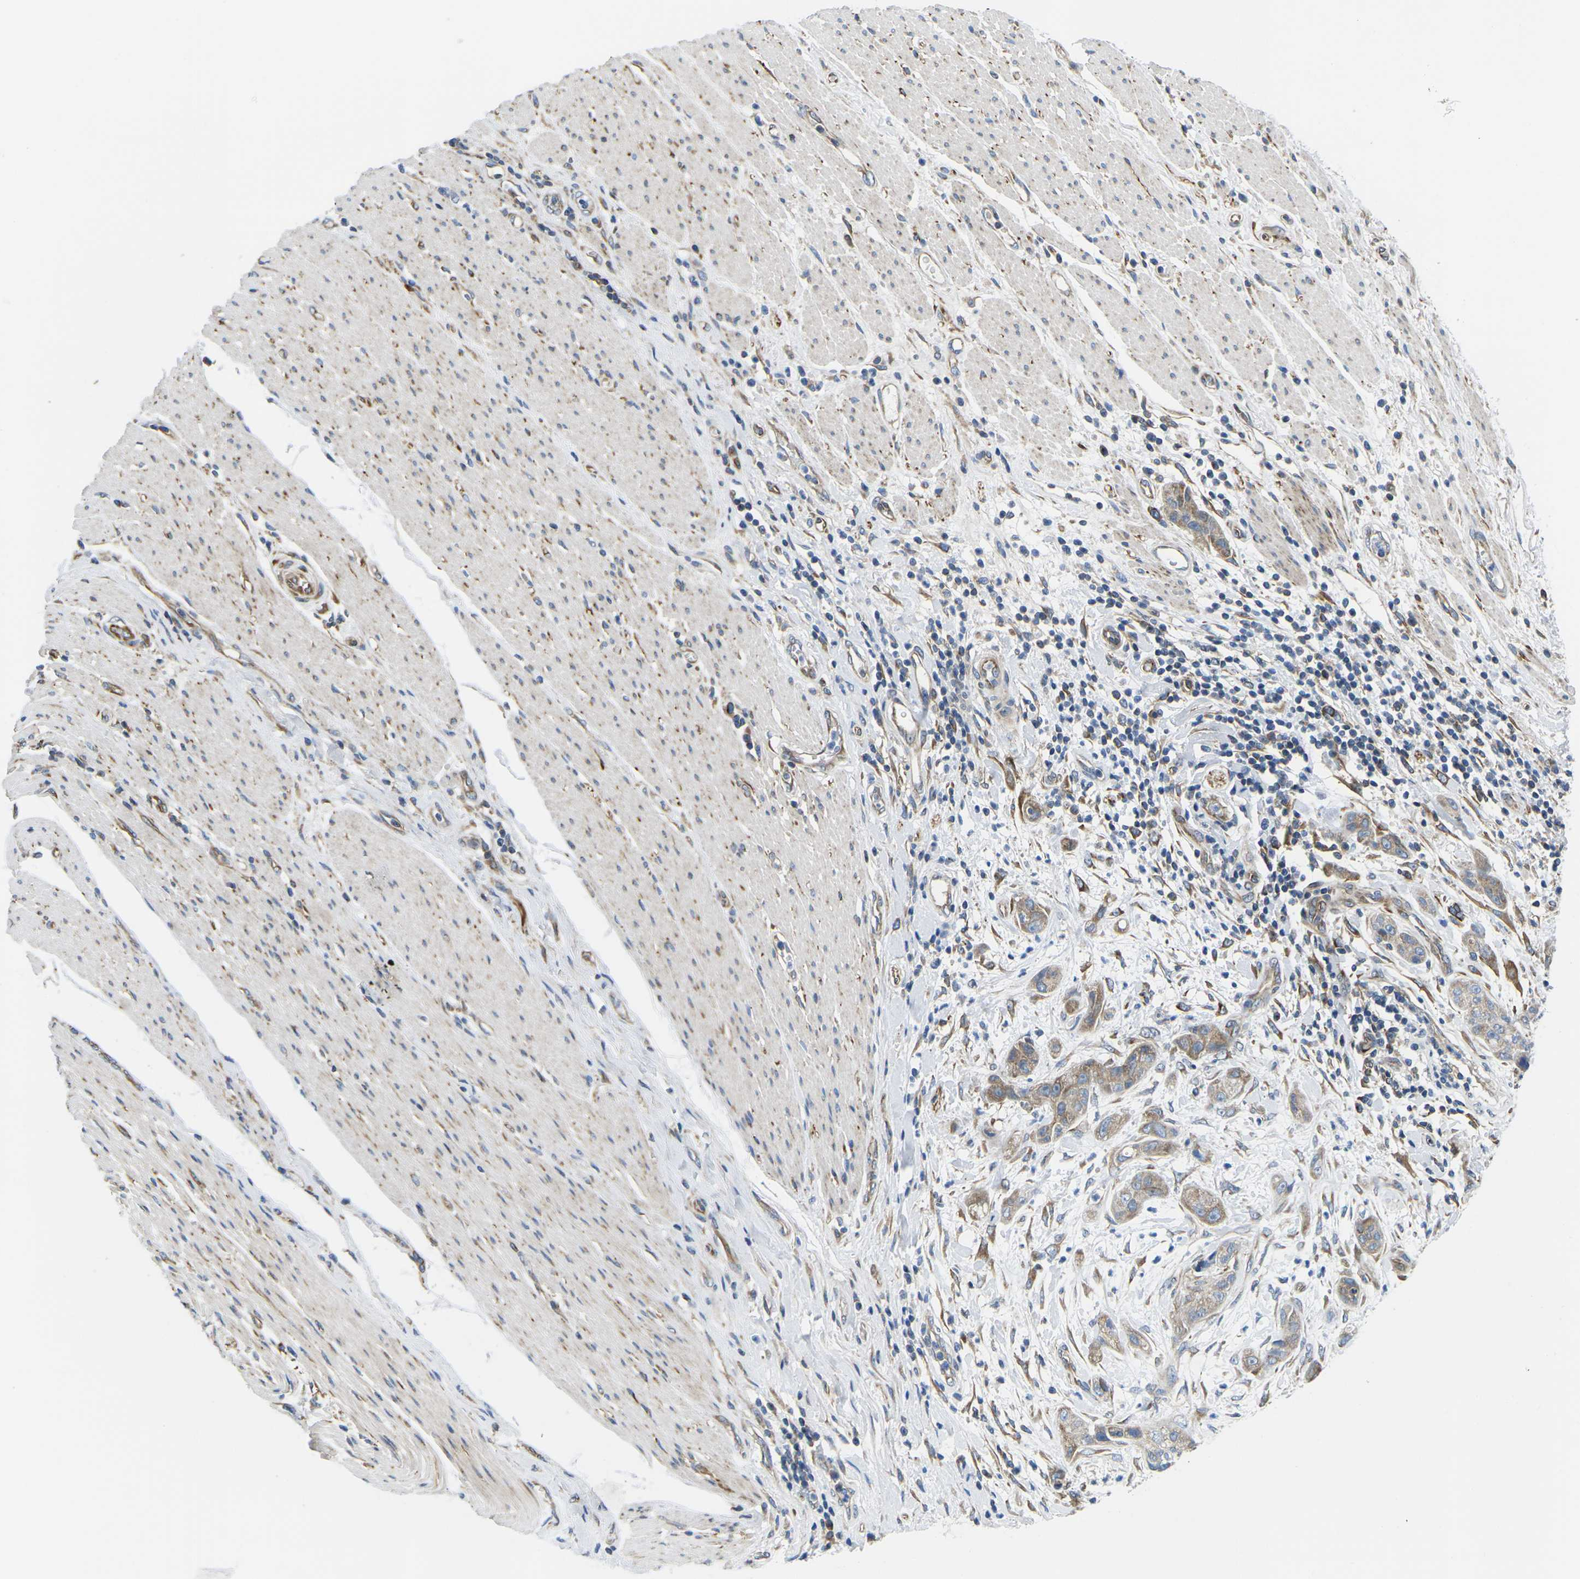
{"staining": {"intensity": "weak", "quantity": "25%-75%", "location": "cytoplasmic/membranous"}, "tissue": "pancreatic cancer", "cell_type": "Tumor cells", "image_type": "cancer", "snomed": [{"axis": "morphology", "description": "Adenocarcinoma, NOS"}, {"axis": "topography", "description": "Pancreas"}], "caption": "Tumor cells demonstrate low levels of weak cytoplasmic/membranous expression in about 25%-75% of cells in pancreatic adenocarcinoma. Using DAB (3,3'-diaminobenzidine) (brown) and hematoxylin (blue) stains, captured at high magnification using brightfield microscopy.", "gene": "TMEFF2", "patient": {"sex": "female", "age": 78}}